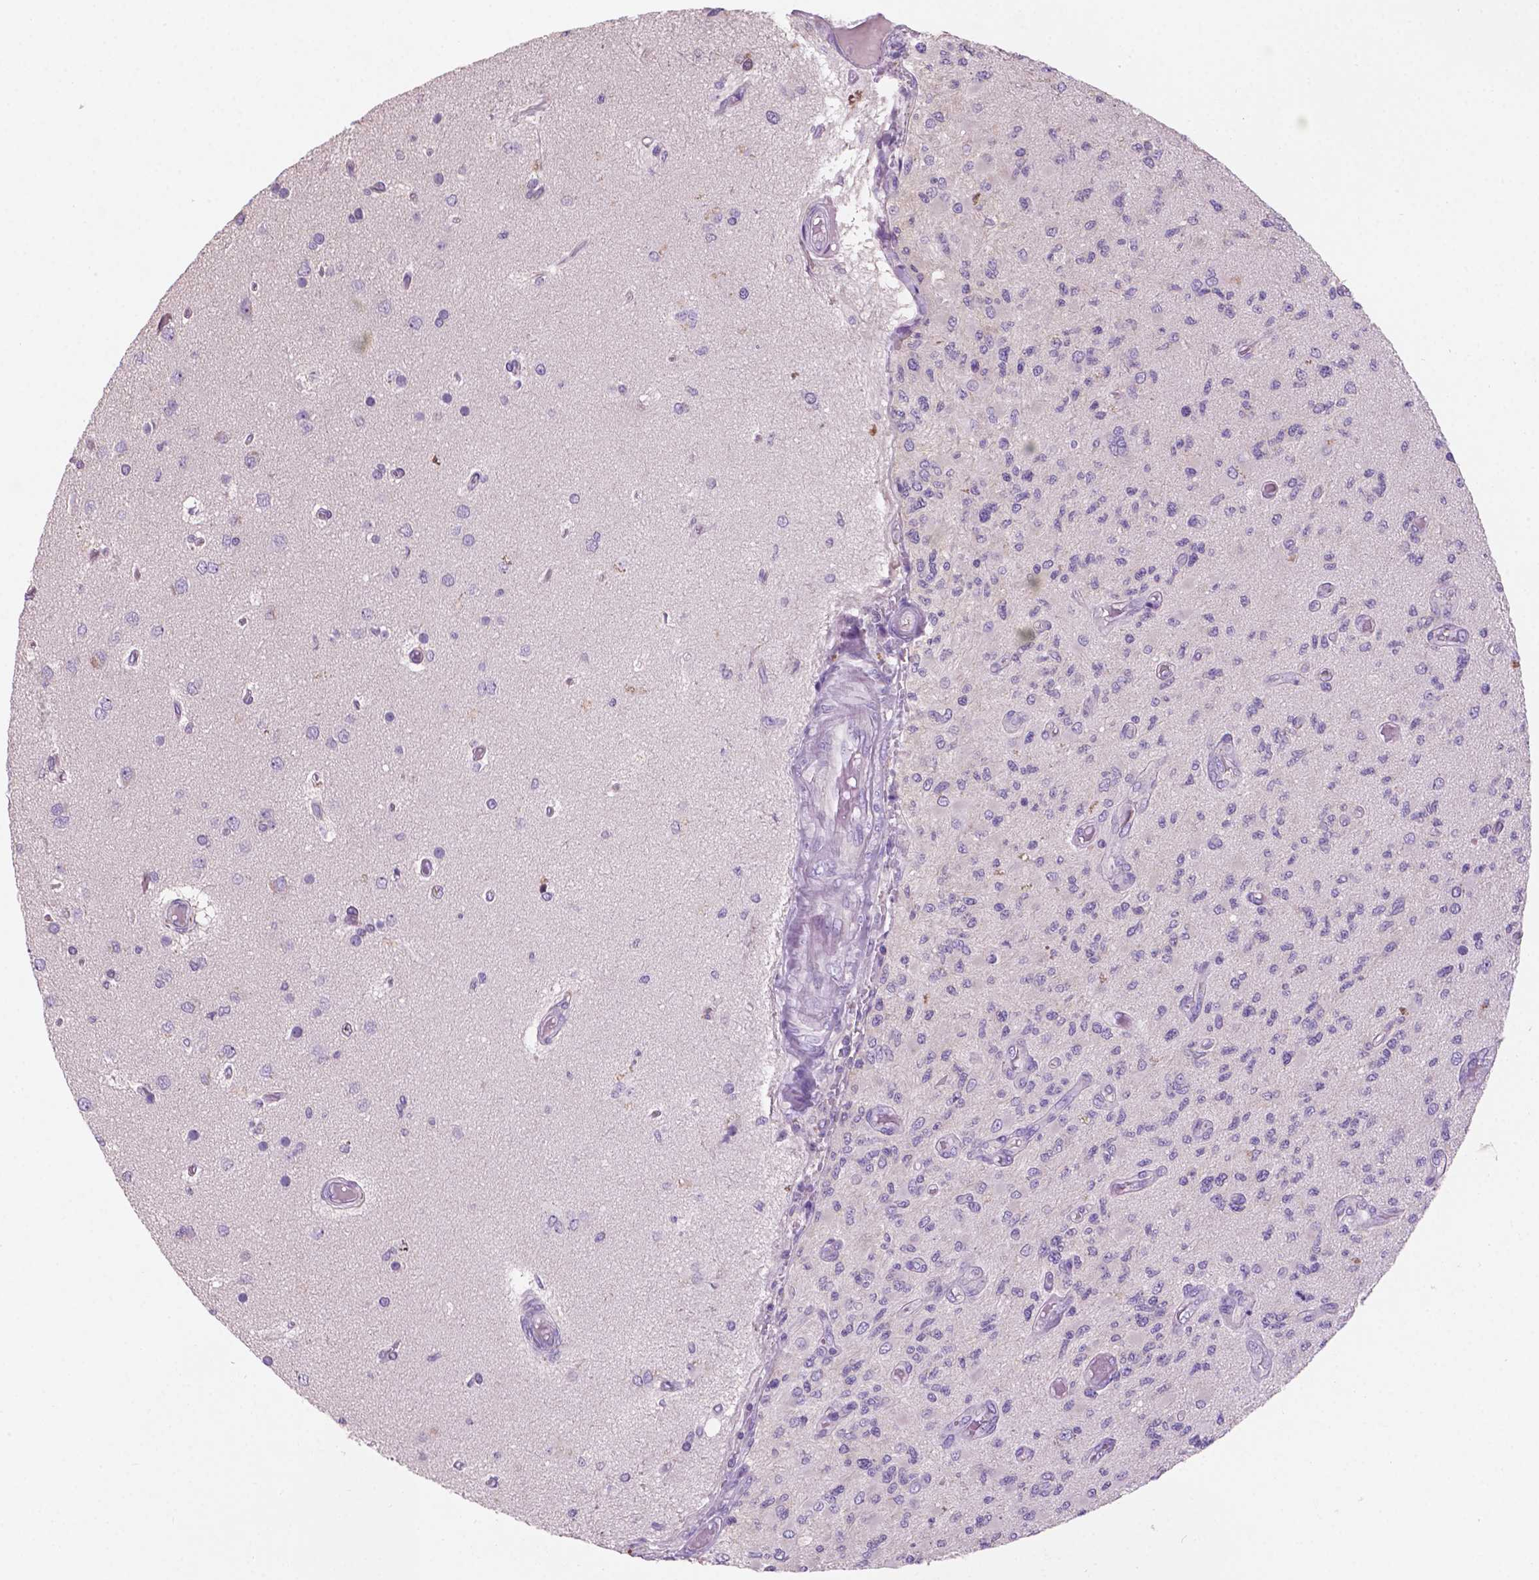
{"staining": {"intensity": "negative", "quantity": "none", "location": "none"}, "tissue": "glioma", "cell_type": "Tumor cells", "image_type": "cancer", "snomed": [{"axis": "morphology", "description": "Glioma, malignant, High grade"}, {"axis": "topography", "description": "Brain"}], "caption": "Malignant high-grade glioma stained for a protein using immunohistochemistry displays no positivity tumor cells.", "gene": "SBSN", "patient": {"sex": "female", "age": 63}}